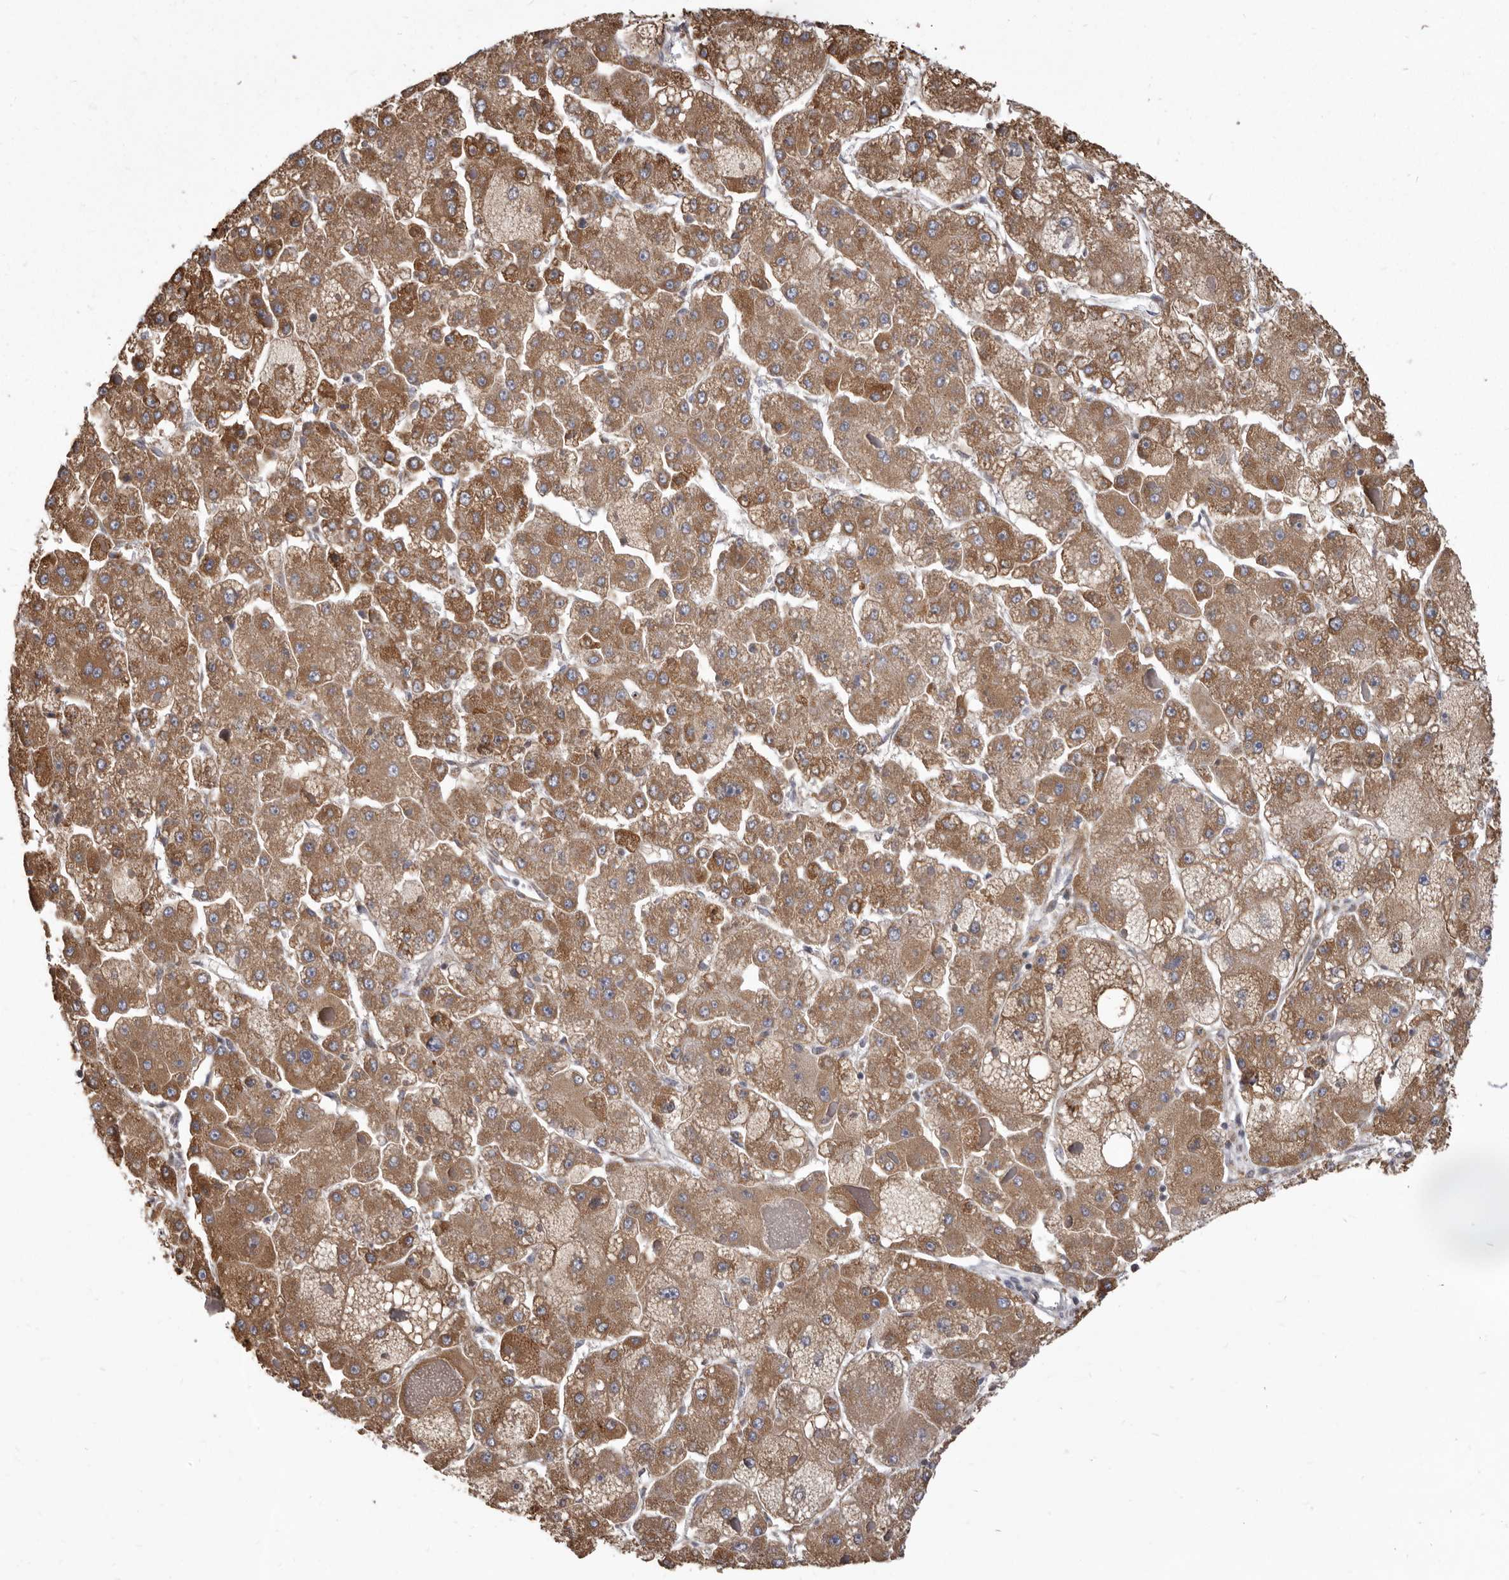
{"staining": {"intensity": "moderate", "quantity": ">75%", "location": "cytoplasmic/membranous"}, "tissue": "liver cancer", "cell_type": "Tumor cells", "image_type": "cancer", "snomed": [{"axis": "morphology", "description": "Carcinoma, Hepatocellular, NOS"}, {"axis": "topography", "description": "Liver"}], "caption": "Protein expression analysis of human liver cancer (hepatocellular carcinoma) reveals moderate cytoplasmic/membranous positivity in about >75% of tumor cells. (brown staining indicates protein expression, while blue staining denotes nuclei).", "gene": "CDK5RAP3", "patient": {"sex": "female", "age": 73}}